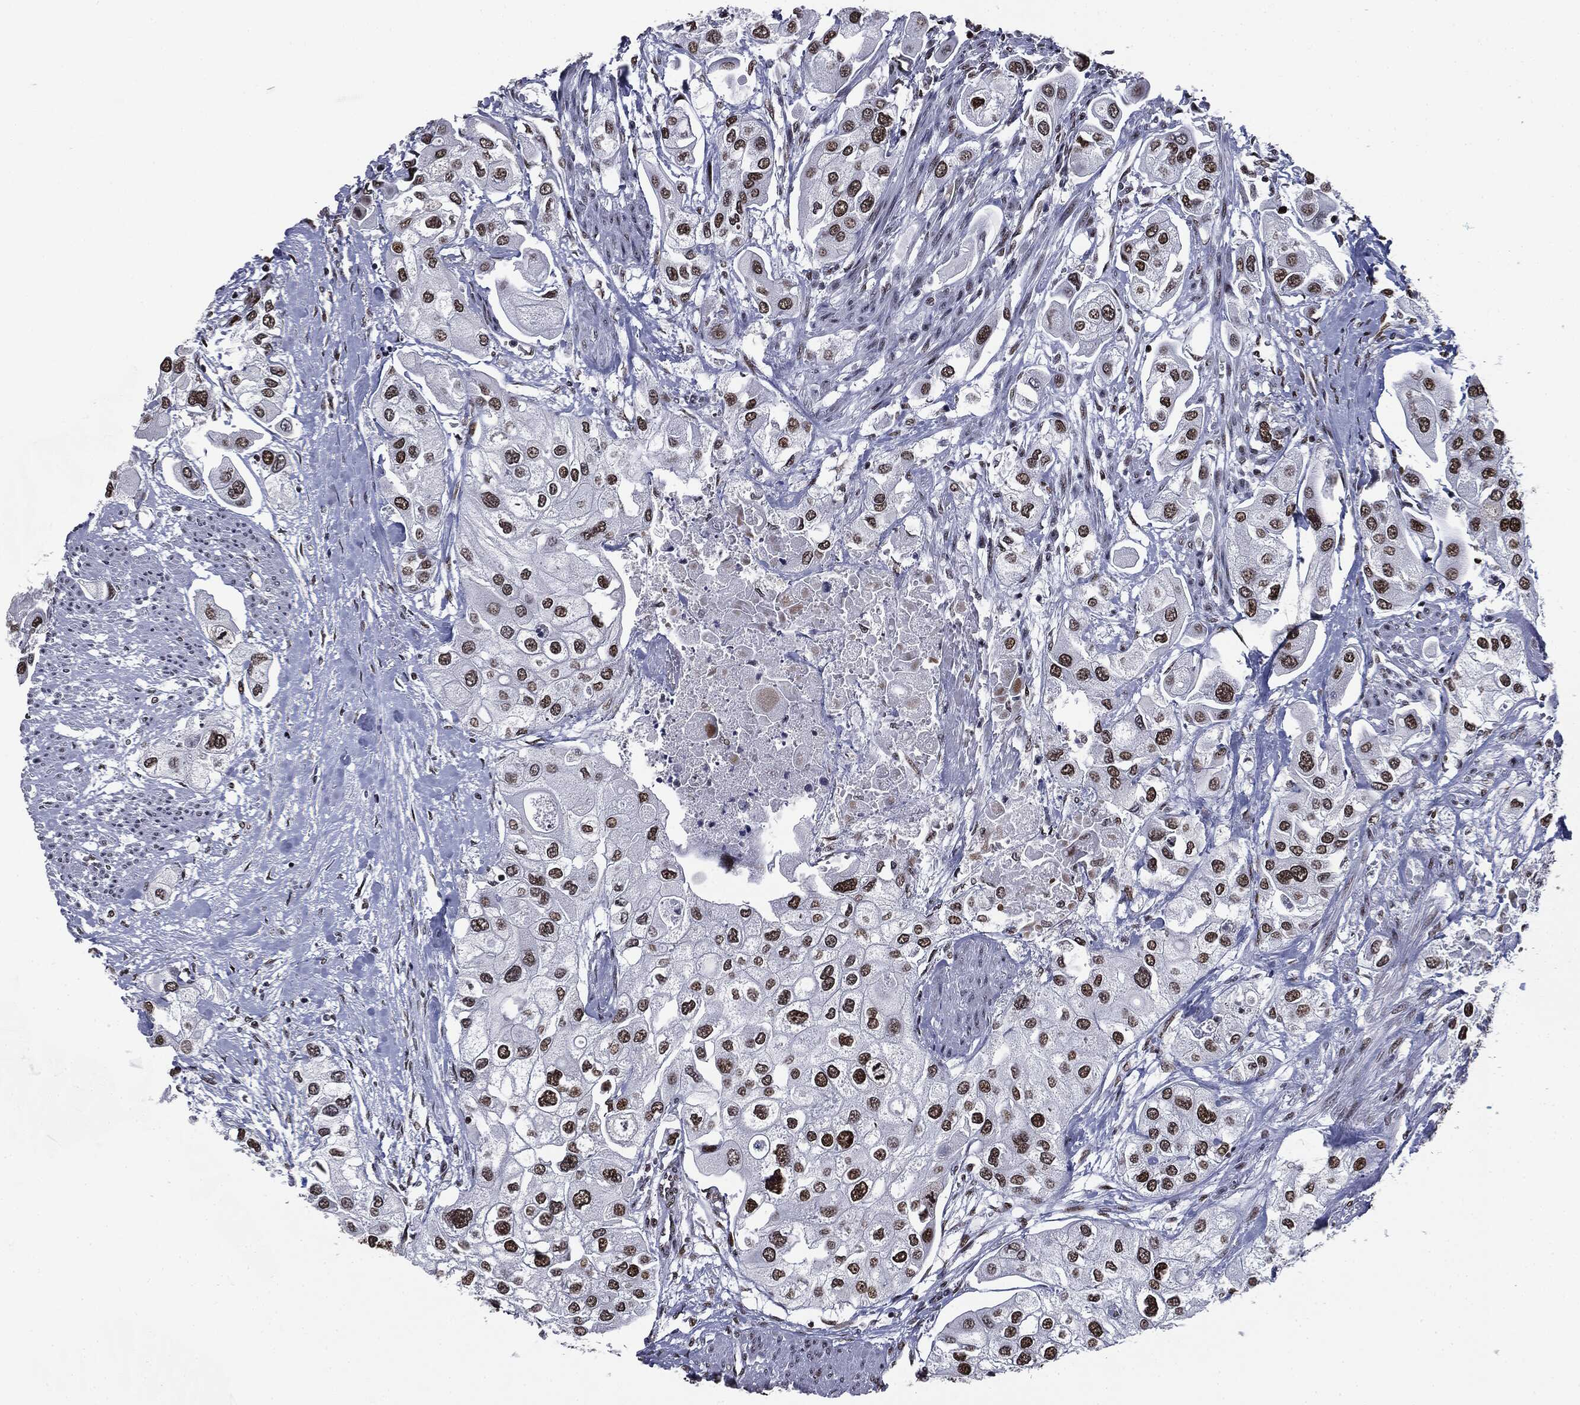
{"staining": {"intensity": "strong", "quantity": "25%-75%", "location": "nuclear"}, "tissue": "urothelial cancer", "cell_type": "Tumor cells", "image_type": "cancer", "snomed": [{"axis": "morphology", "description": "Urothelial carcinoma, High grade"}, {"axis": "topography", "description": "Urinary bladder"}], "caption": "The histopathology image demonstrates a brown stain indicating the presence of a protein in the nuclear of tumor cells in urothelial cancer.", "gene": "MSH2", "patient": {"sex": "male", "age": 64}}